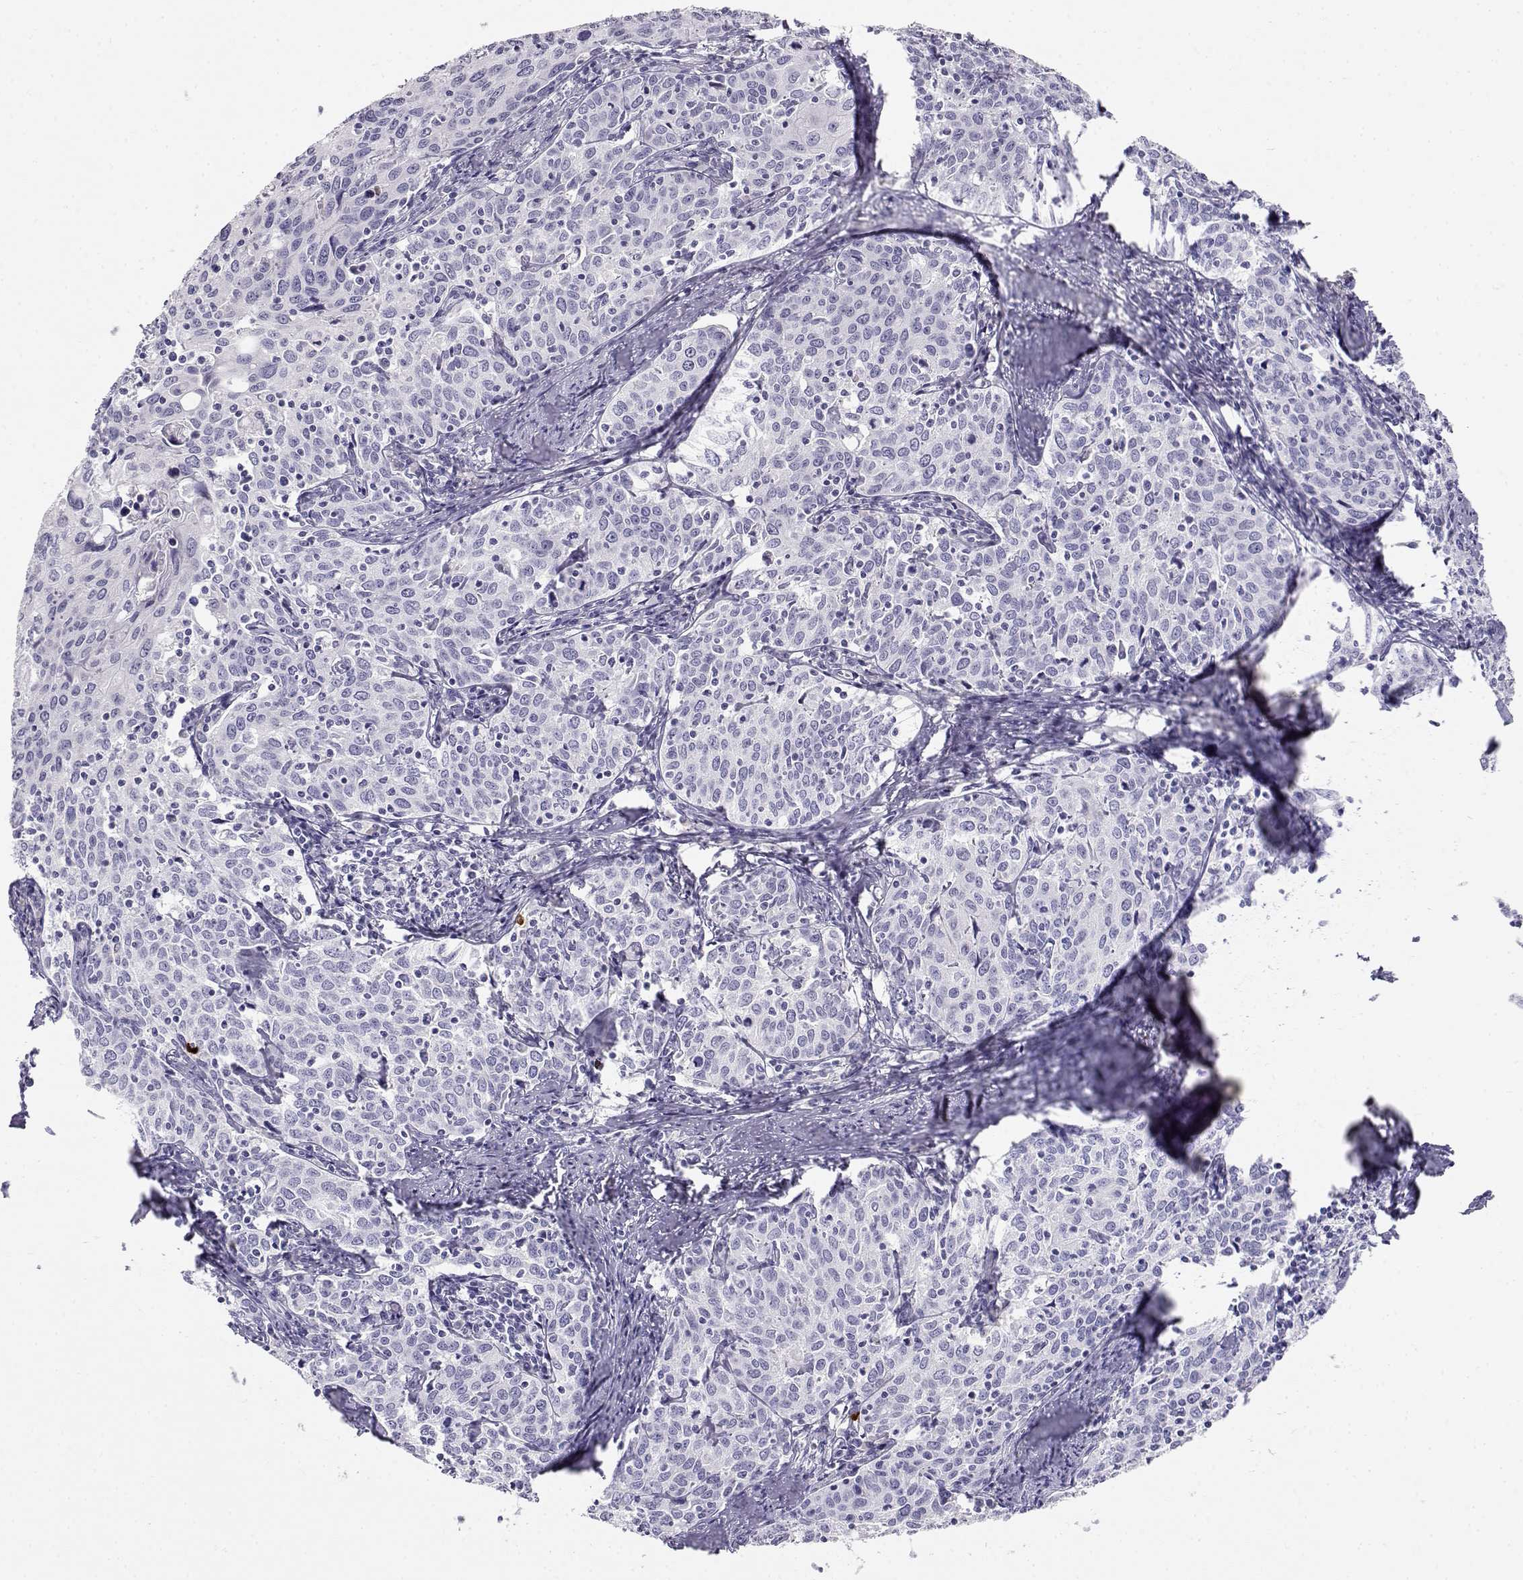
{"staining": {"intensity": "negative", "quantity": "none", "location": "none"}, "tissue": "cervical cancer", "cell_type": "Tumor cells", "image_type": "cancer", "snomed": [{"axis": "morphology", "description": "Squamous cell carcinoma, NOS"}, {"axis": "topography", "description": "Cervix"}], "caption": "This is an immunohistochemistry (IHC) photomicrograph of squamous cell carcinoma (cervical). There is no staining in tumor cells.", "gene": "GPR174", "patient": {"sex": "female", "age": 62}}